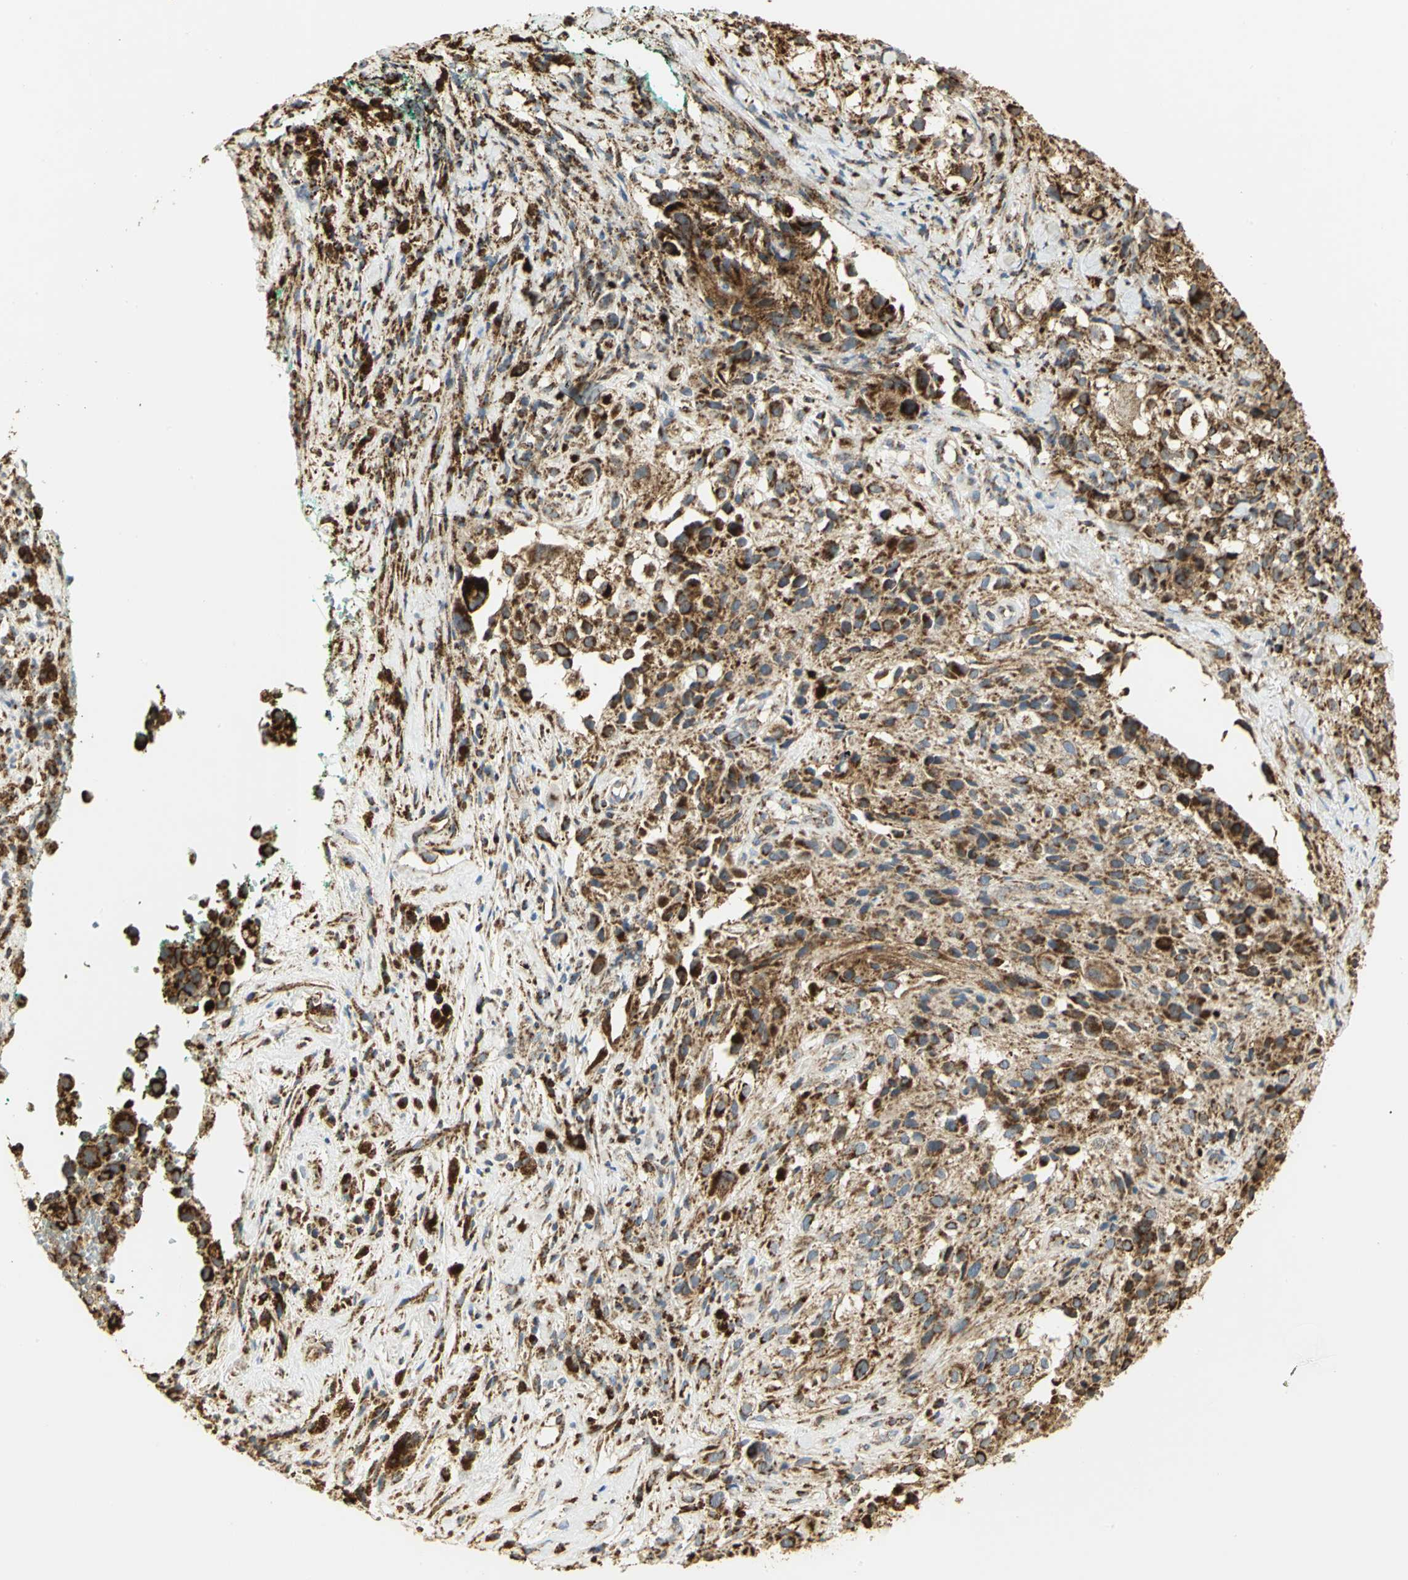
{"staining": {"intensity": "strong", "quantity": ">75%", "location": "cytoplasmic/membranous"}, "tissue": "melanoma", "cell_type": "Tumor cells", "image_type": "cancer", "snomed": [{"axis": "morphology", "description": "Necrosis, NOS"}, {"axis": "morphology", "description": "Malignant melanoma, NOS"}, {"axis": "topography", "description": "Skin"}], "caption": "Malignant melanoma was stained to show a protein in brown. There is high levels of strong cytoplasmic/membranous staining in about >75% of tumor cells.", "gene": "VDAC1", "patient": {"sex": "female", "age": 87}}